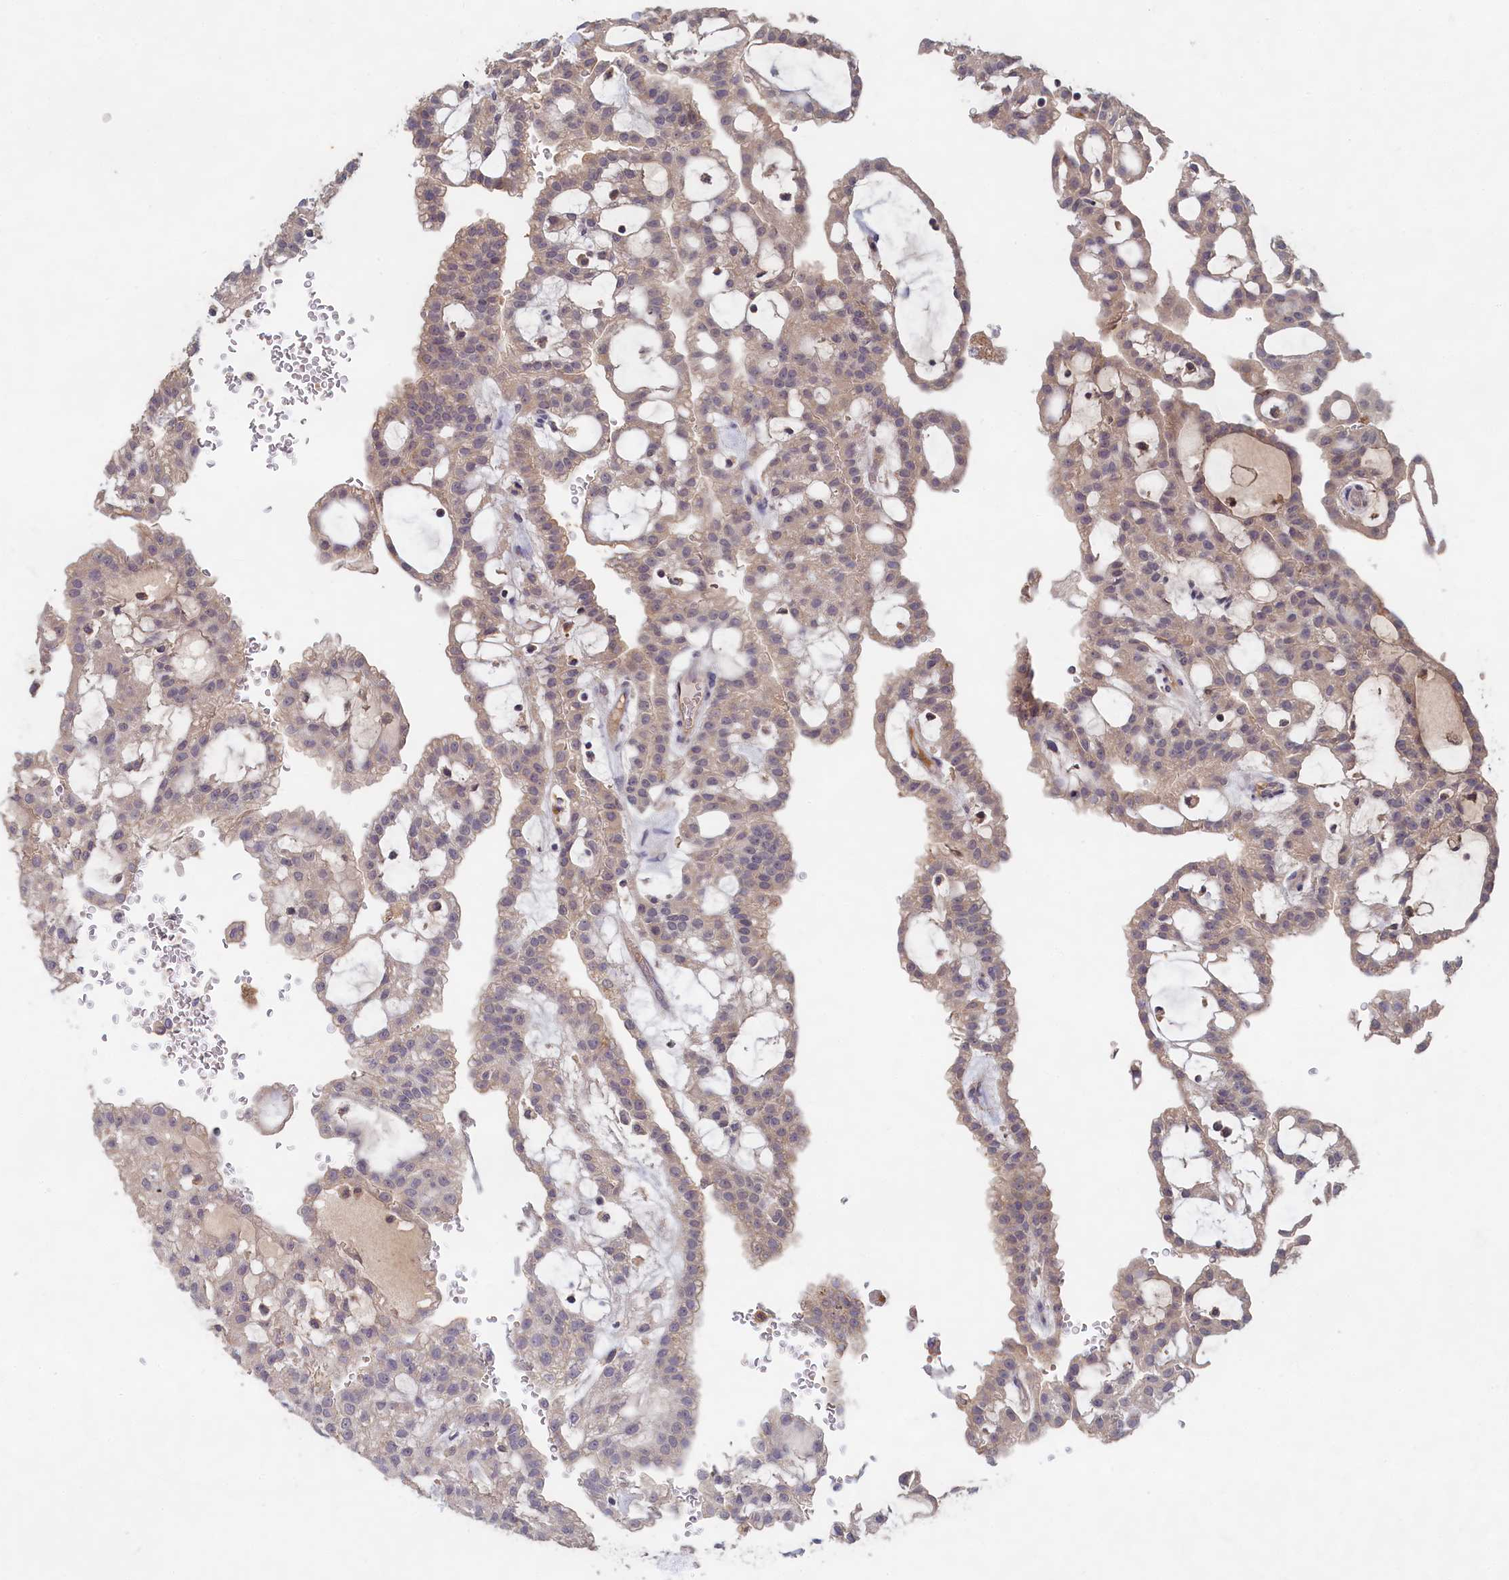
{"staining": {"intensity": "weak", "quantity": "<25%", "location": "cytoplasmic/membranous"}, "tissue": "renal cancer", "cell_type": "Tumor cells", "image_type": "cancer", "snomed": [{"axis": "morphology", "description": "Adenocarcinoma, NOS"}, {"axis": "topography", "description": "Kidney"}], "caption": "A micrograph of adenocarcinoma (renal) stained for a protein displays no brown staining in tumor cells.", "gene": "CELF5", "patient": {"sex": "male", "age": 63}}